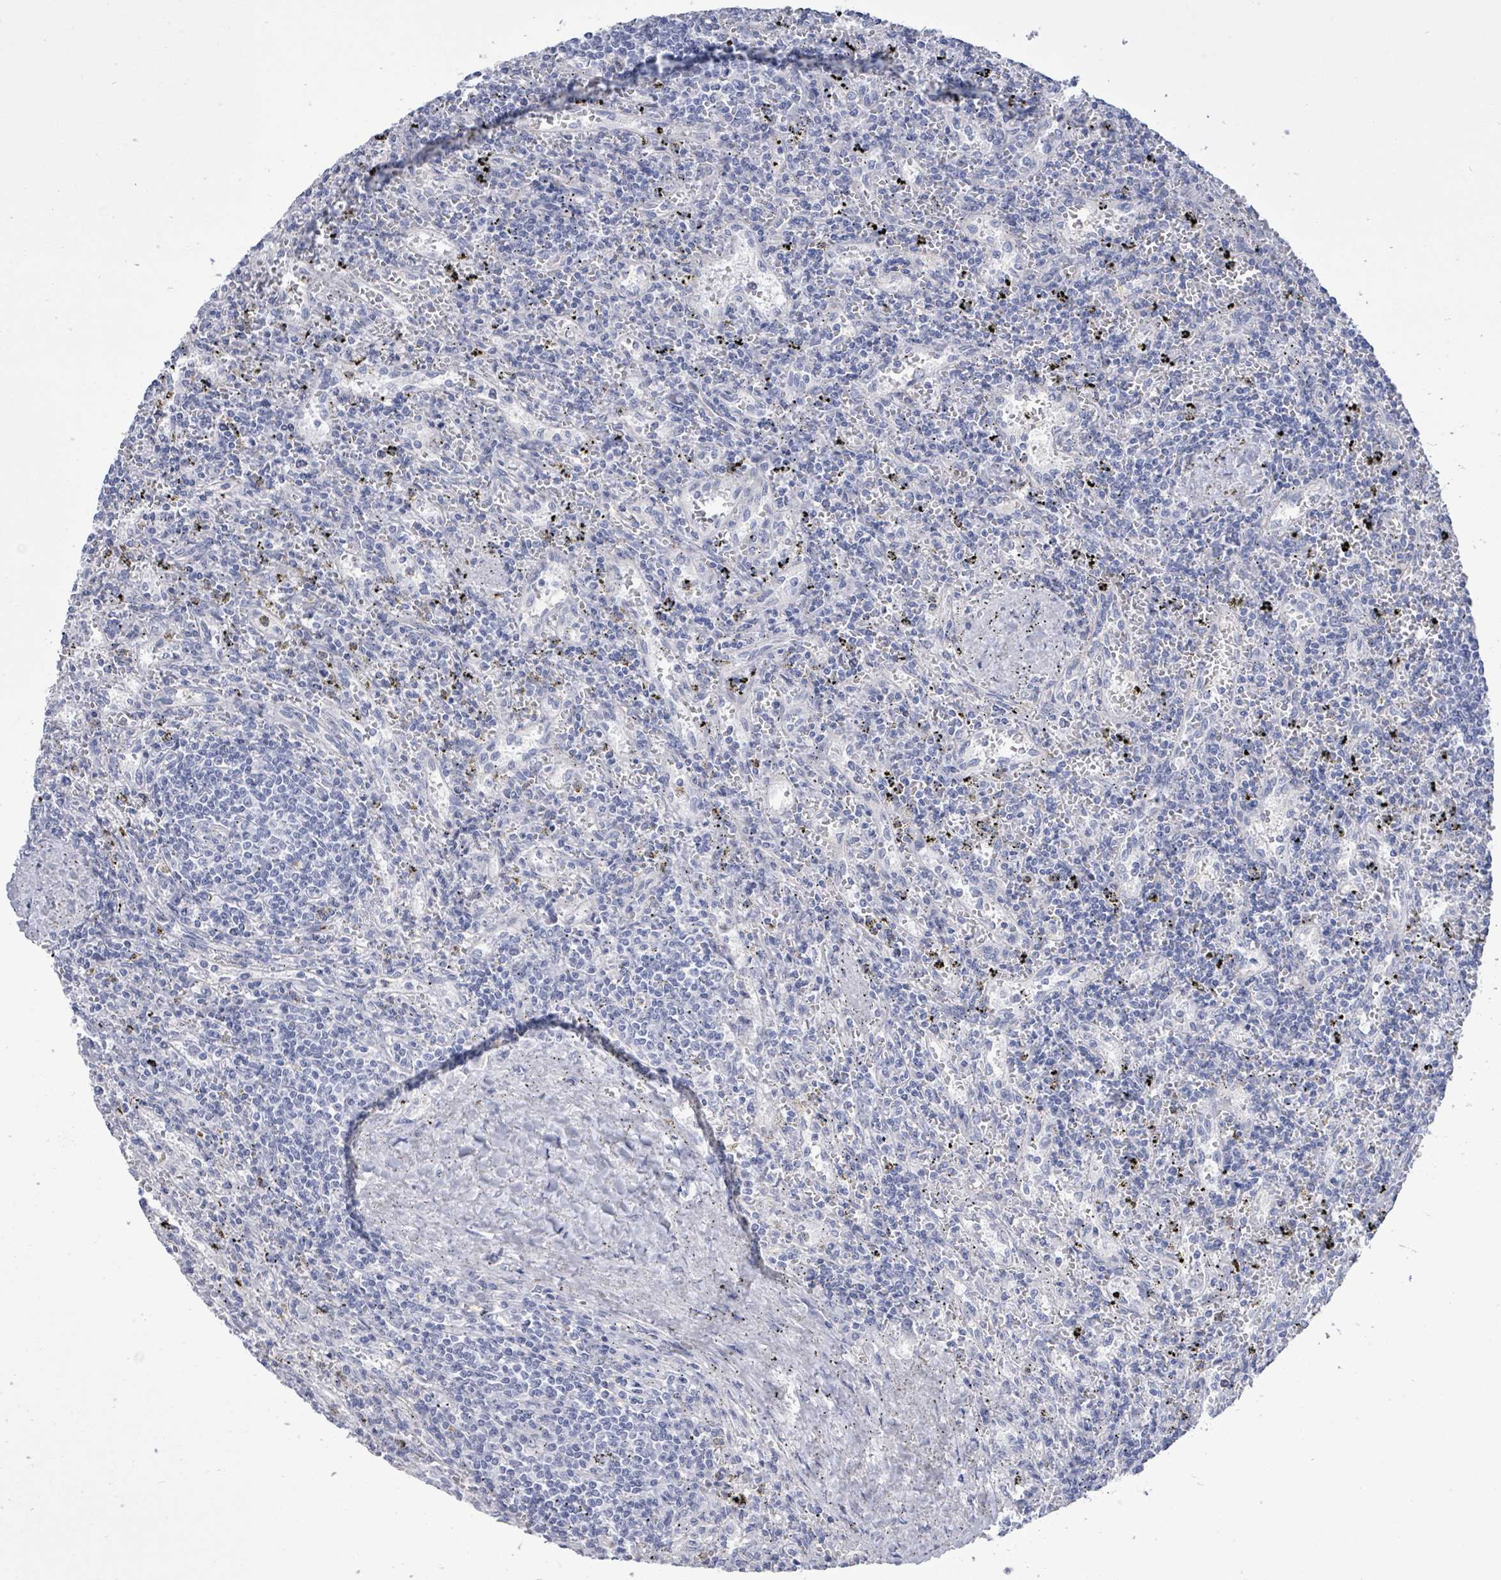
{"staining": {"intensity": "negative", "quantity": "none", "location": "none"}, "tissue": "lymphoma", "cell_type": "Tumor cells", "image_type": "cancer", "snomed": [{"axis": "morphology", "description": "Malignant lymphoma, non-Hodgkin's type, Low grade"}, {"axis": "topography", "description": "Spleen"}], "caption": "Lymphoma was stained to show a protein in brown. There is no significant expression in tumor cells.", "gene": "CT45A5", "patient": {"sex": "male", "age": 76}}